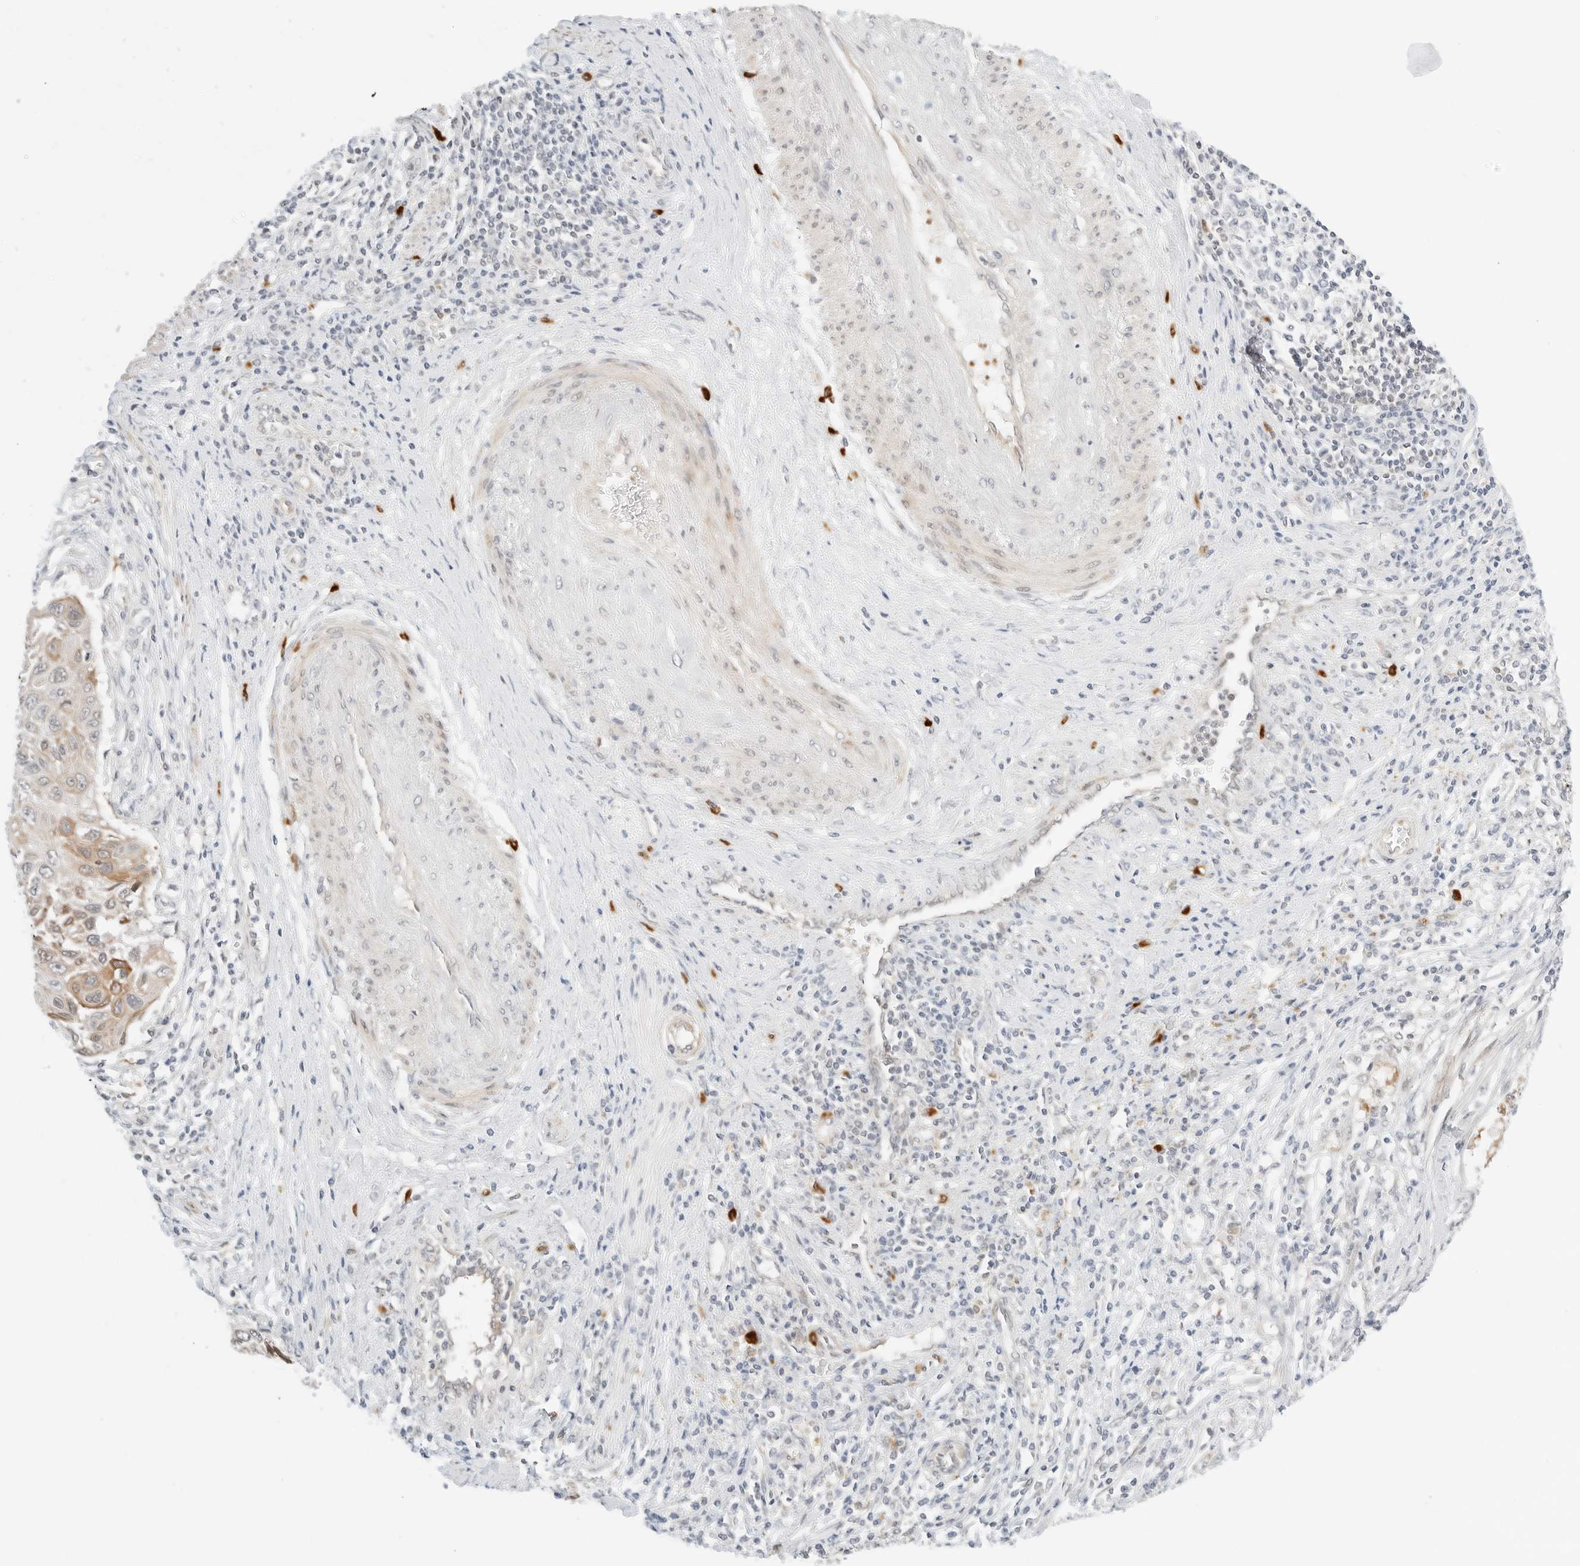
{"staining": {"intensity": "moderate", "quantity": "25%-75%", "location": "cytoplasmic/membranous"}, "tissue": "cervical cancer", "cell_type": "Tumor cells", "image_type": "cancer", "snomed": [{"axis": "morphology", "description": "Squamous cell carcinoma, NOS"}, {"axis": "topography", "description": "Cervix"}], "caption": "Human cervical cancer (squamous cell carcinoma) stained for a protein (brown) reveals moderate cytoplasmic/membranous positive positivity in approximately 25%-75% of tumor cells.", "gene": "TEKT2", "patient": {"sex": "female", "age": 70}}